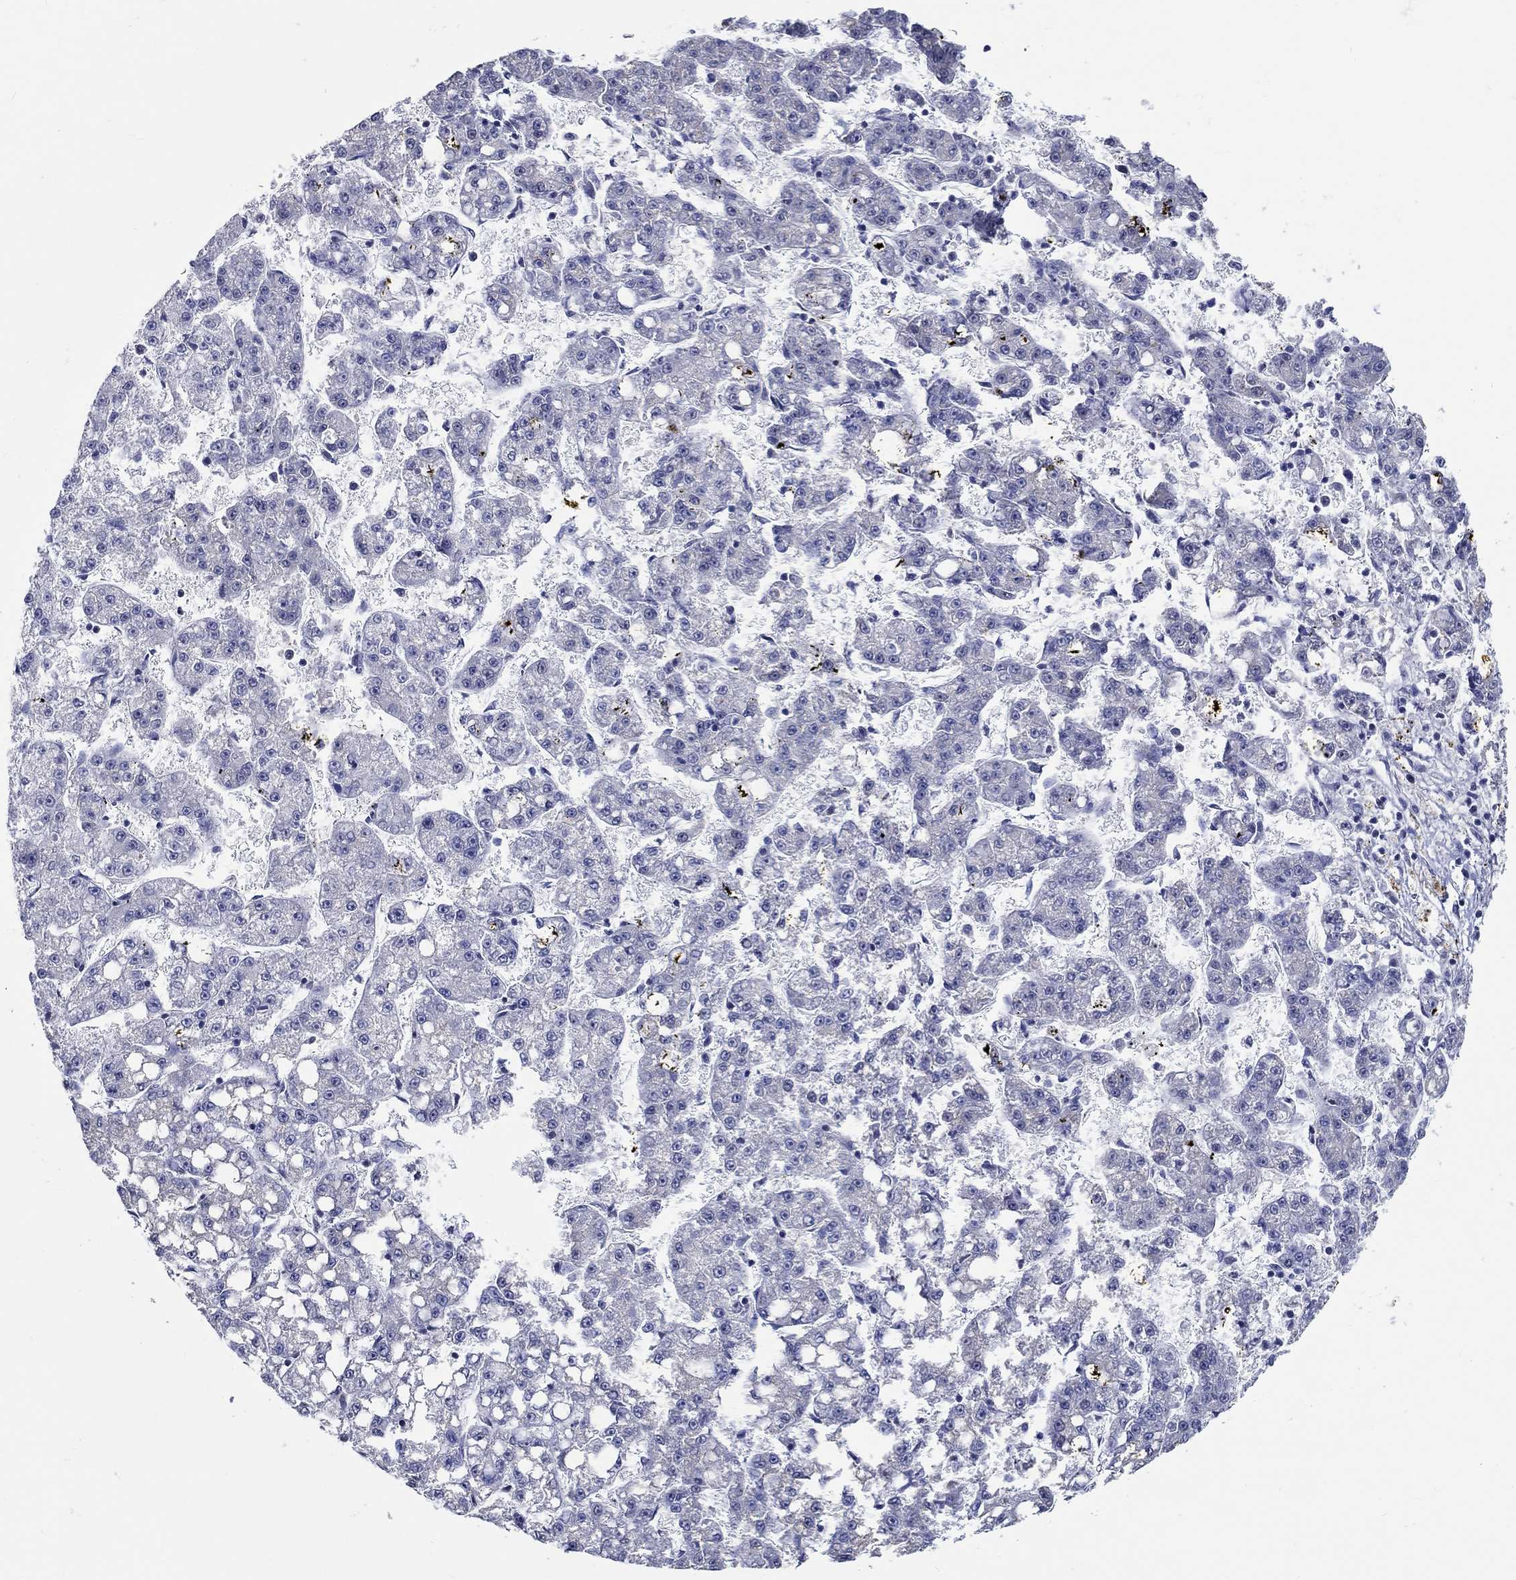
{"staining": {"intensity": "negative", "quantity": "none", "location": "none"}, "tissue": "liver cancer", "cell_type": "Tumor cells", "image_type": "cancer", "snomed": [{"axis": "morphology", "description": "Carcinoma, Hepatocellular, NOS"}, {"axis": "topography", "description": "Liver"}], "caption": "The micrograph shows no significant expression in tumor cells of hepatocellular carcinoma (liver). The staining was performed using DAB (3,3'-diaminobenzidine) to visualize the protein expression in brown, while the nuclei were stained in blue with hematoxylin (Magnification: 20x).", "gene": "PDE1B", "patient": {"sex": "female", "age": 65}}